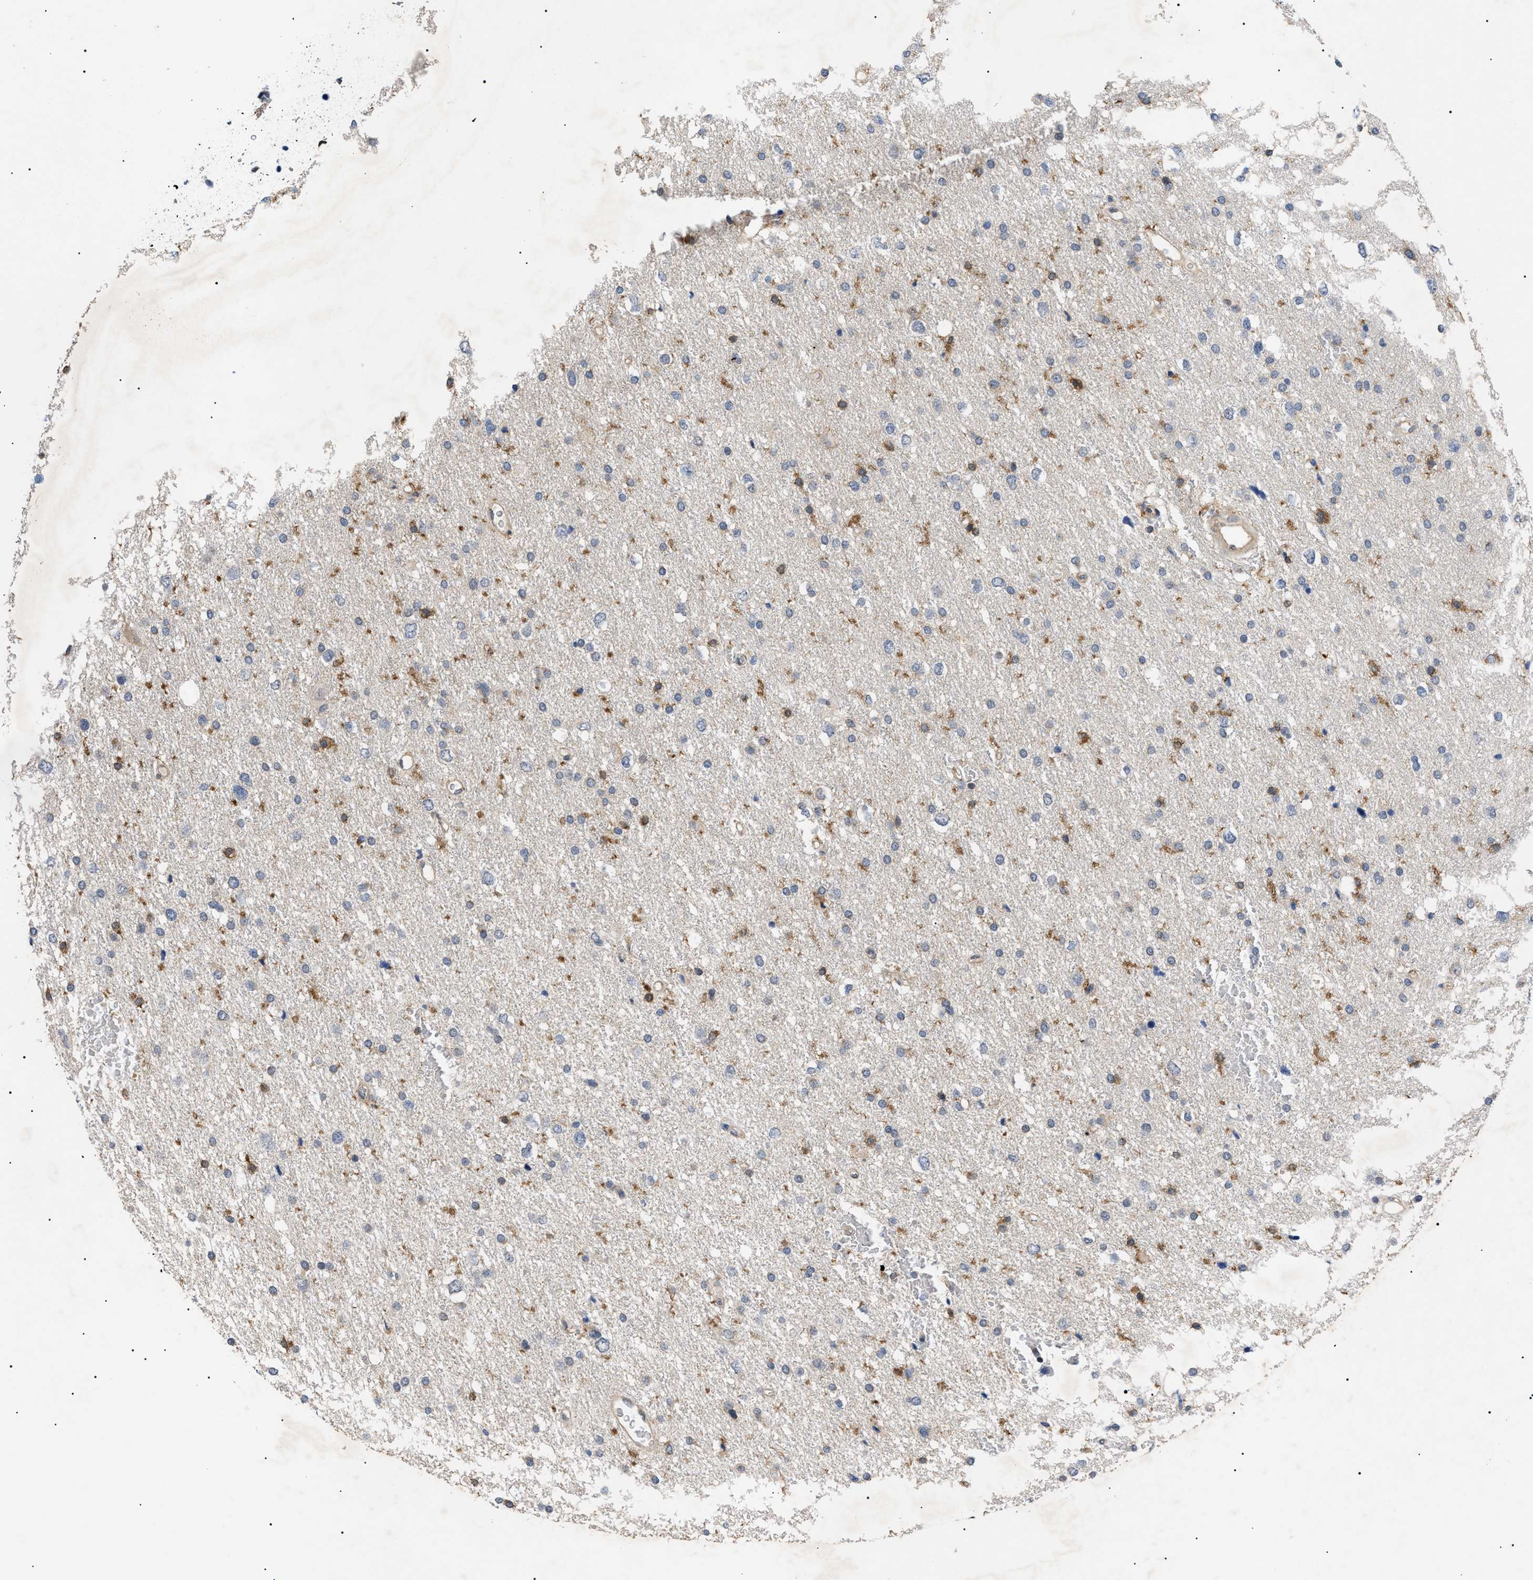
{"staining": {"intensity": "negative", "quantity": "none", "location": "none"}, "tissue": "glioma", "cell_type": "Tumor cells", "image_type": "cancer", "snomed": [{"axis": "morphology", "description": "Glioma, malignant, Low grade"}, {"axis": "topography", "description": "Brain"}], "caption": "IHC of malignant glioma (low-grade) demonstrates no positivity in tumor cells.", "gene": "CD300A", "patient": {"sex": "female", "age": 37}}